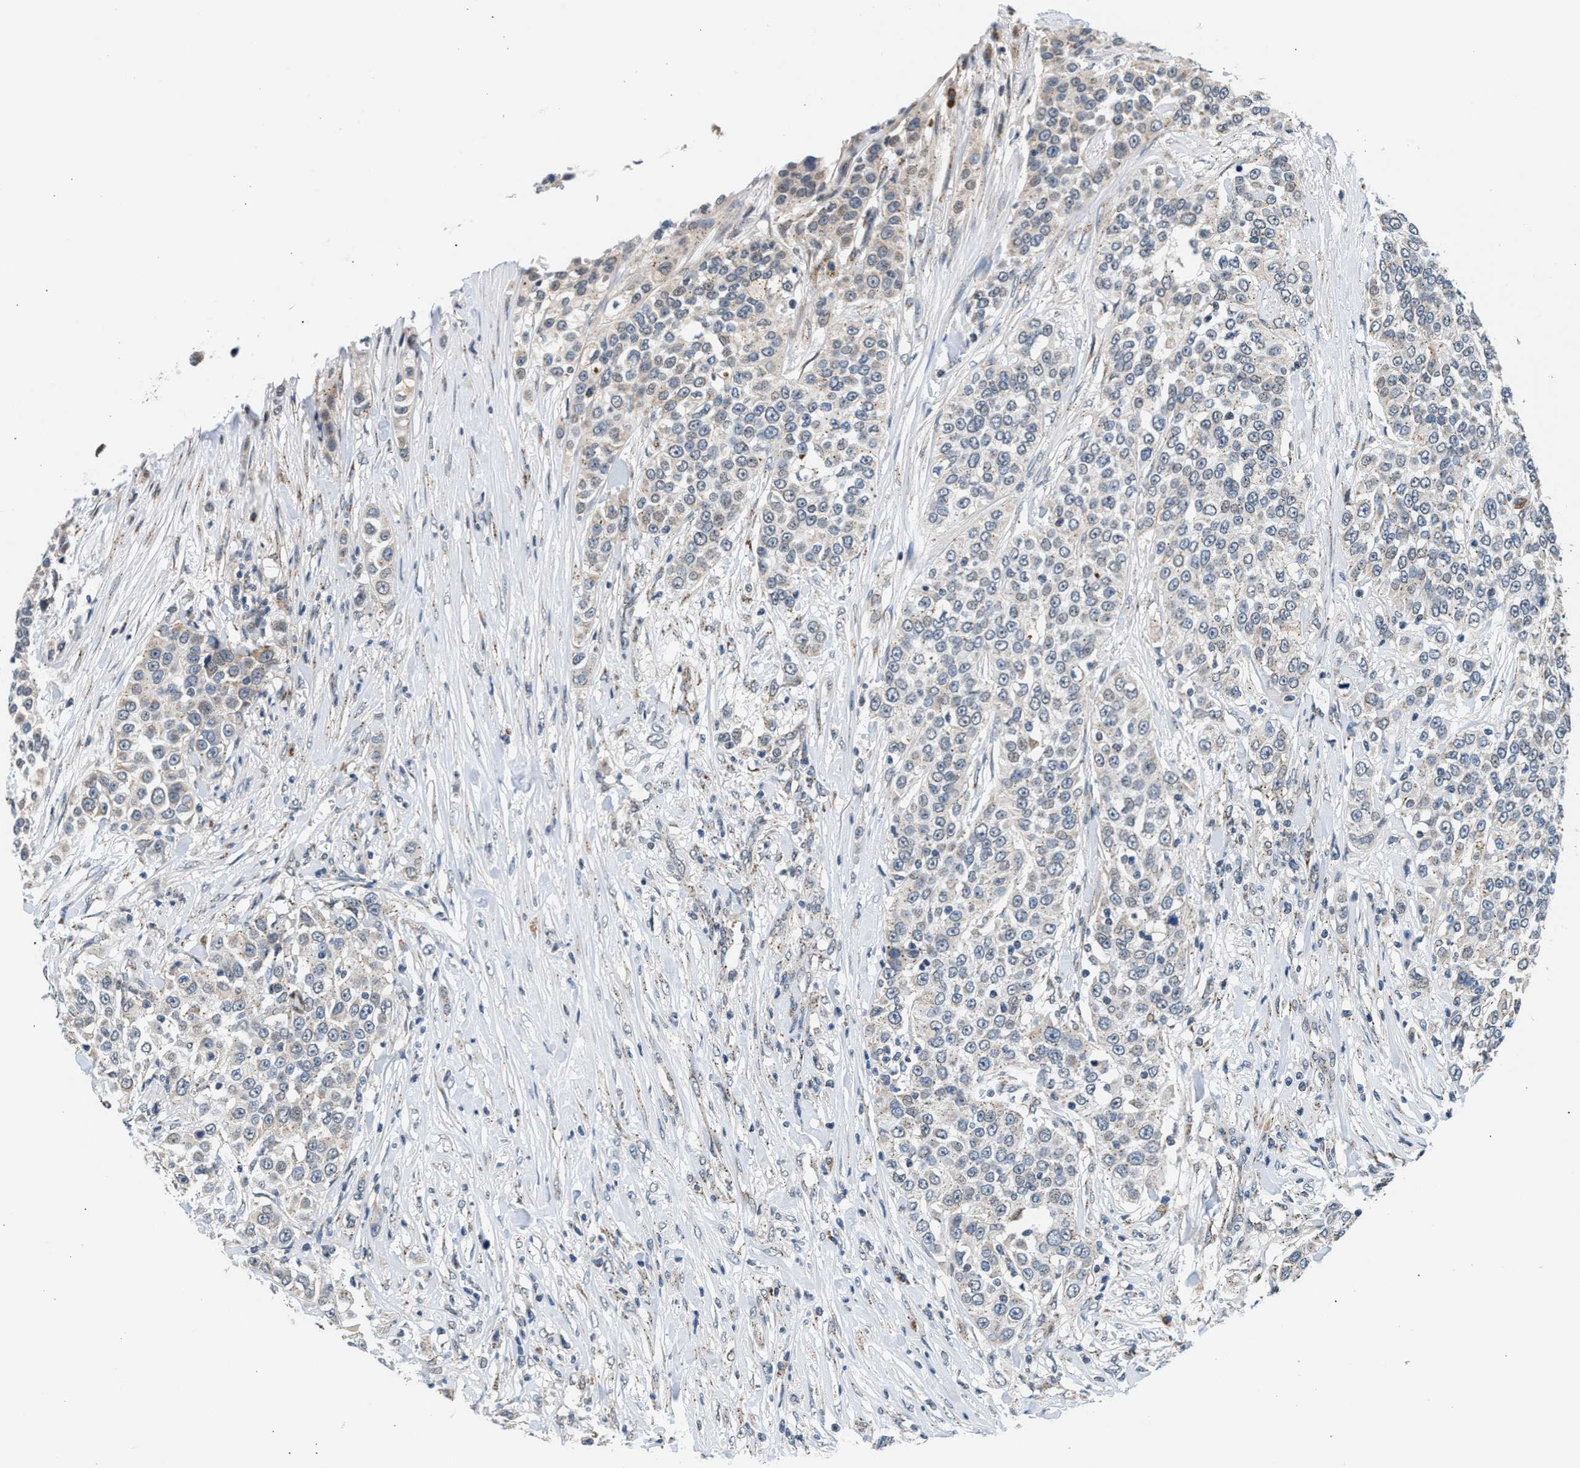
{"staining": {"intensity": "negative", "quantity": "none", "location": "none"}, "tissue": "urothelial cancer", "cell_type": "Tumor cells", "image_type": "cancer", "snomed": [{"axis": "morphology", "description": "Urothelial carcinoma, High grade"}, {"axis": "topography", "description": "Urinary bladder"}], "caption": "Immunohistochemical staining of high-grade urothelial carcinoma demonstrates no significant expression in tumor cells.", "gene": "KCNMB2", "patient": {"sex": "female", "age": 80}}